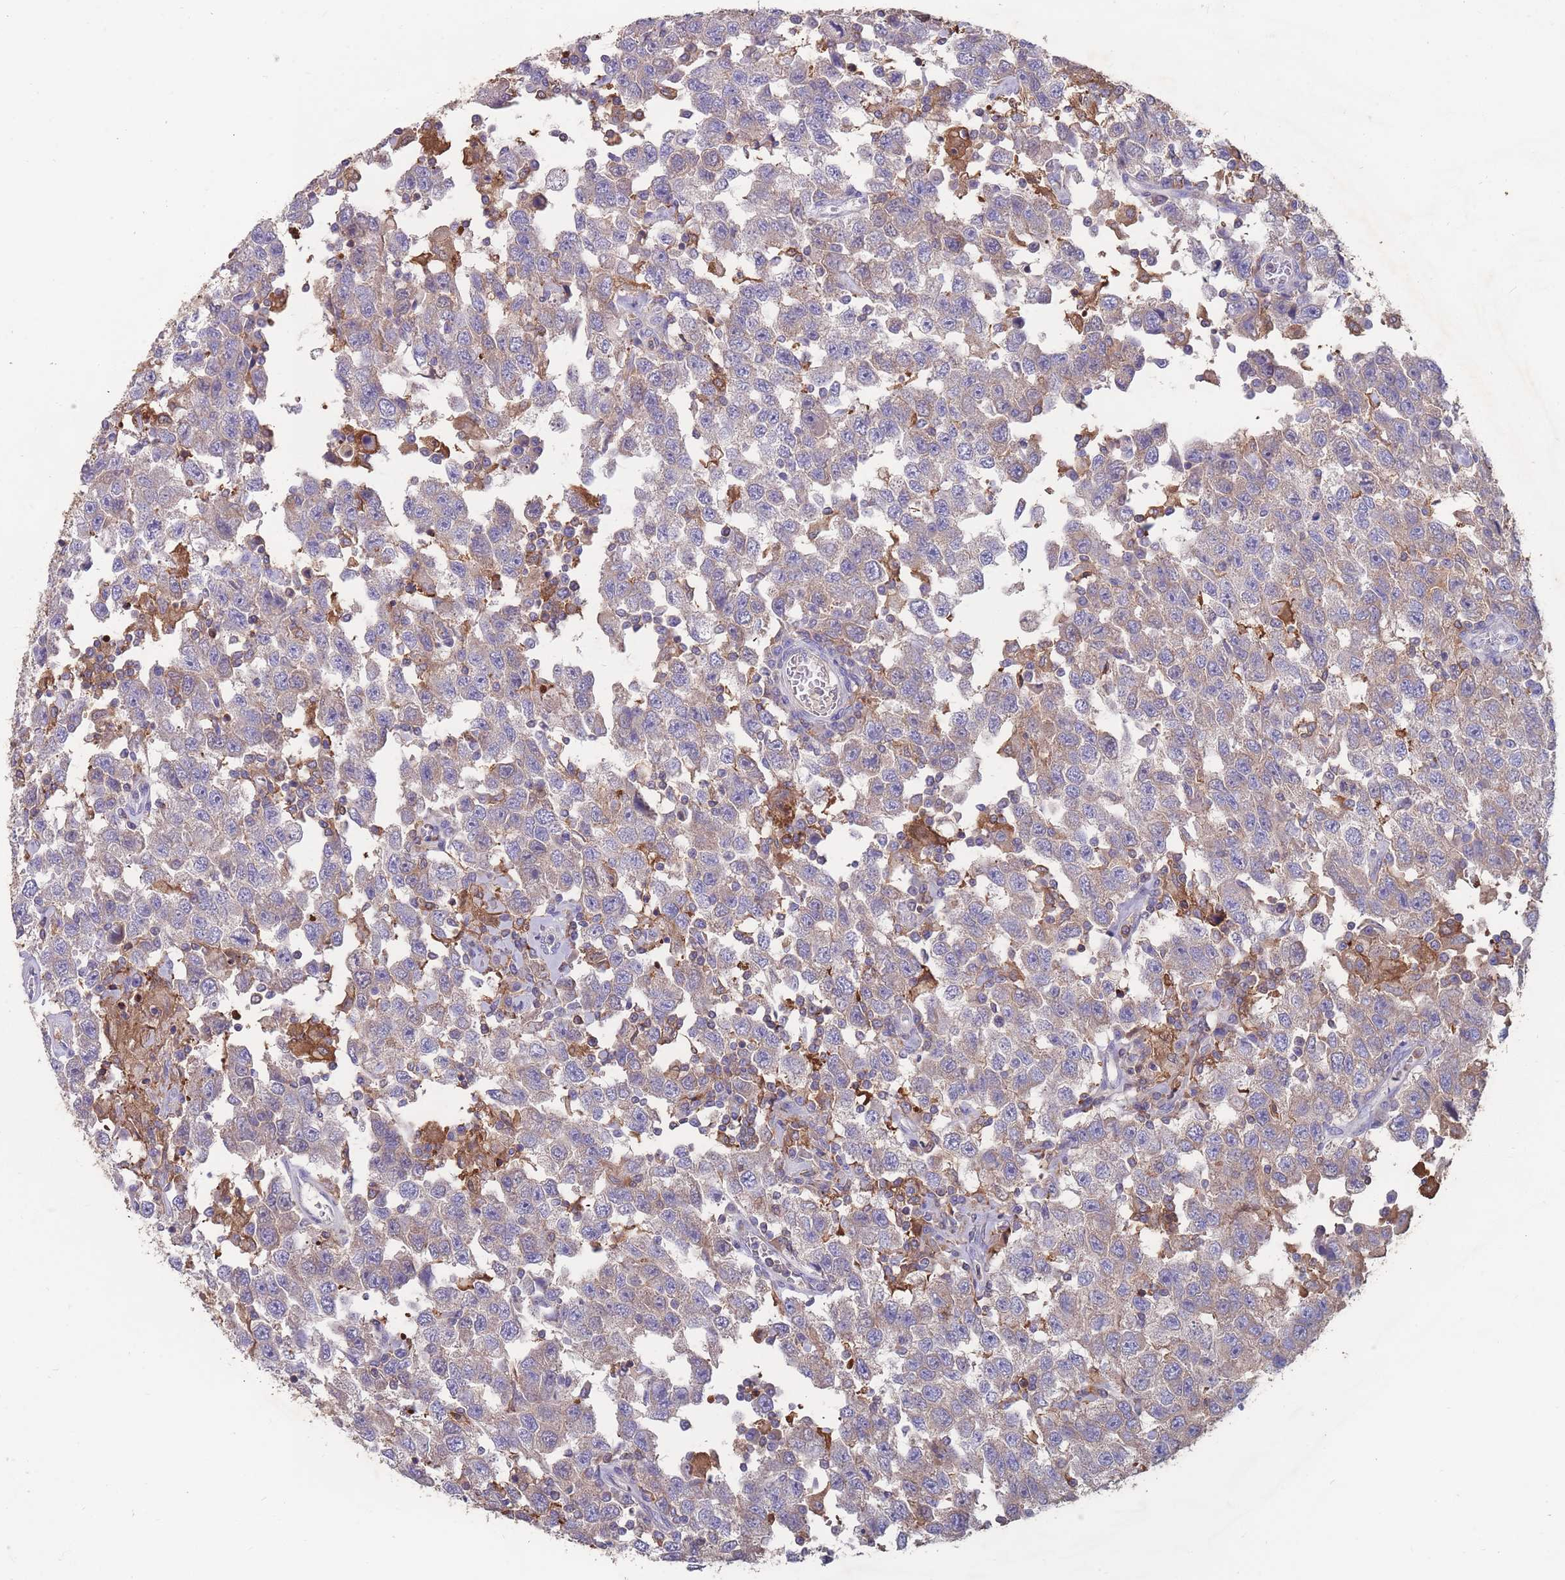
{"staining": {"intensity": "weak", "quantity": "<25%", "location": "cytoplasmic/membranous"}, "tissue": "testis cancer", "cell_type": "Tumor cells", "image_type": "cancer", "snomed": [{"axis": "morphology", "description": "Seminoma, NOS"}, {"axis": "topography", "description": "Testis"}], "caption": "Testis cancer was stained to show a protein in brown. There is no significant staining in tumor cells.", "gene": "CD33", "patient": {"sex": "male", "age": 41}}